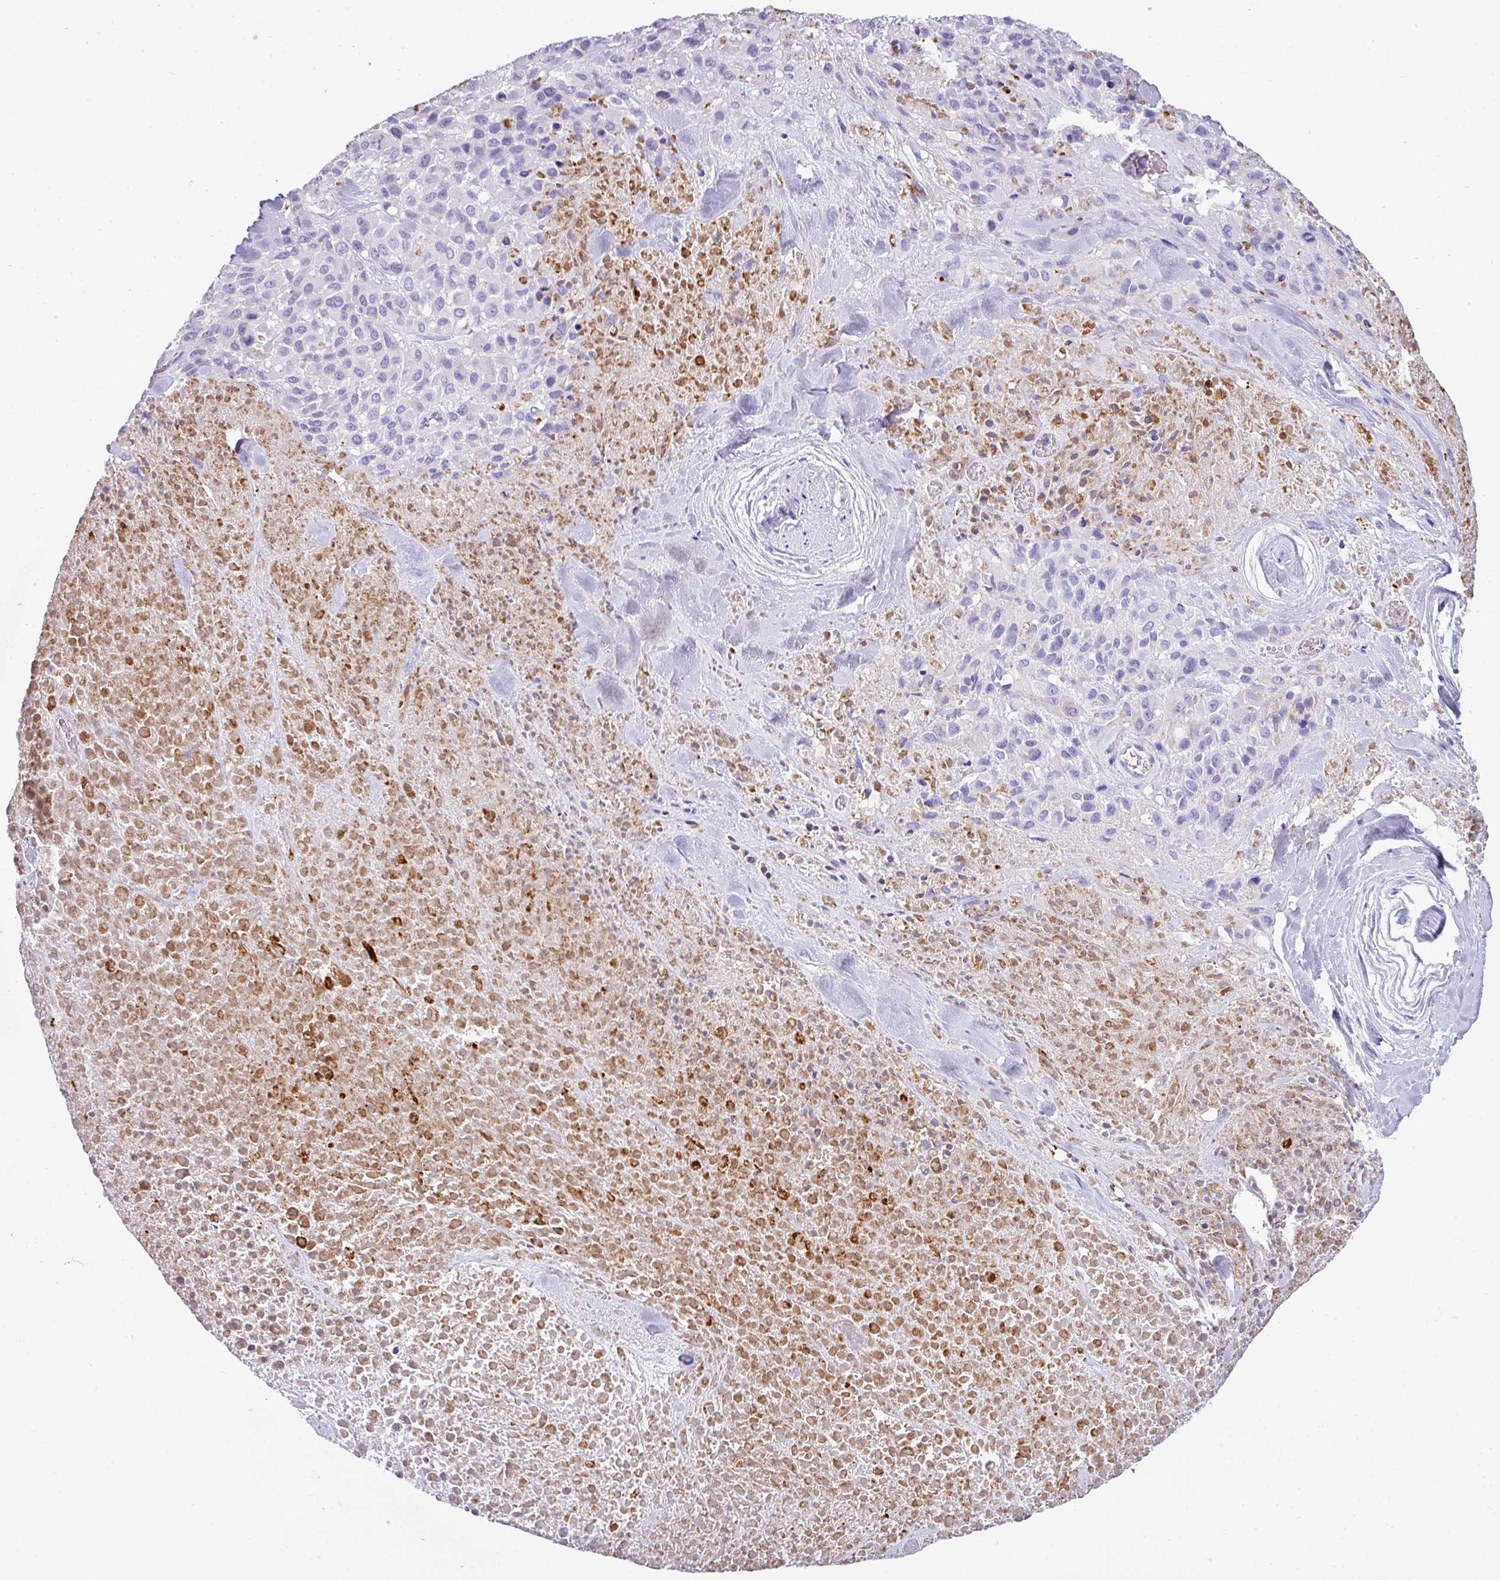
{"staining": {"intensity": "negative", "quantity": "none", "location": "none"}, "tissue": "melanoma", "cell_type": "Tumor cells", "image_type": "cancer", "snomed": [{"axis": "morphology", "description": "Malignant melanoma, Metastatic site"}, {"axis": "topography", "description": "Skin"}], "caption": "Protein analysis of melanoma demonstrates no significant expression in tumor cells.", "gene": "ZNF568", "patient": {"sex": "female", "age": 81}}